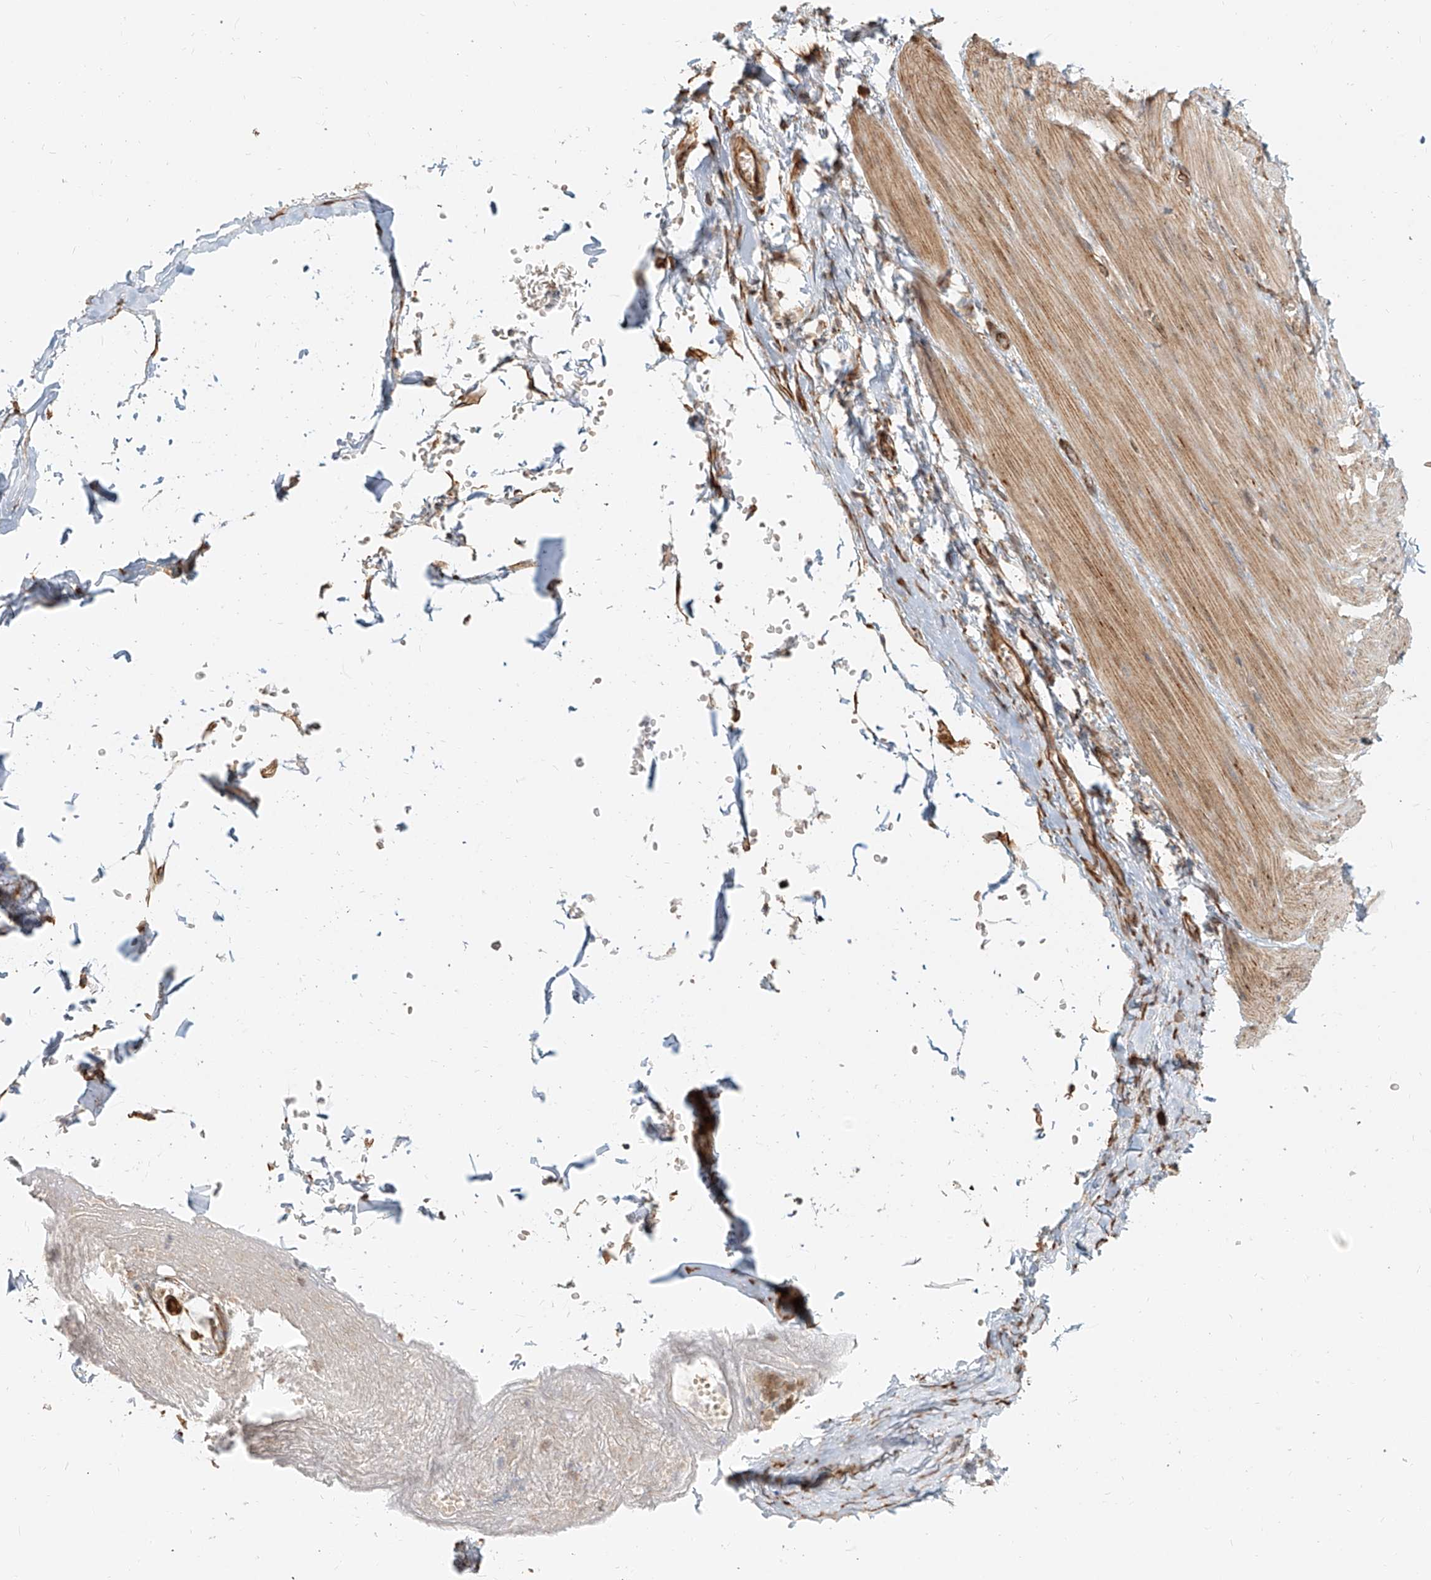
{"staining": {"intensity": "moderate", "quantity": ">75%", "location": "cytoplasmic/membranous"}, "tissue": "smooth muscle", "cell_type": "Smooth muscle cells", "image_type": "normal", "snomed": [{"axis": "morphology", "description": "Normal tissue, NOS"}, {"axis": "morphology", "description": "Adenocarcinoma, NOS"}, {"axis": "topography", "description": "Colon"}, {"axis": "topography", "description": "Peripheral nerve tissue"}], "caption": "The photomicrograph displays staining of unremarkable smooth muscle, revealing moderate cytoplasmic/membranous protein expression (brown color) within smooth muscle cells. (DAB = brown stain, brightfield microscopy at high magnification).", "gene": "UBE2K", "patient": {"sex": "male", "age": 14}}